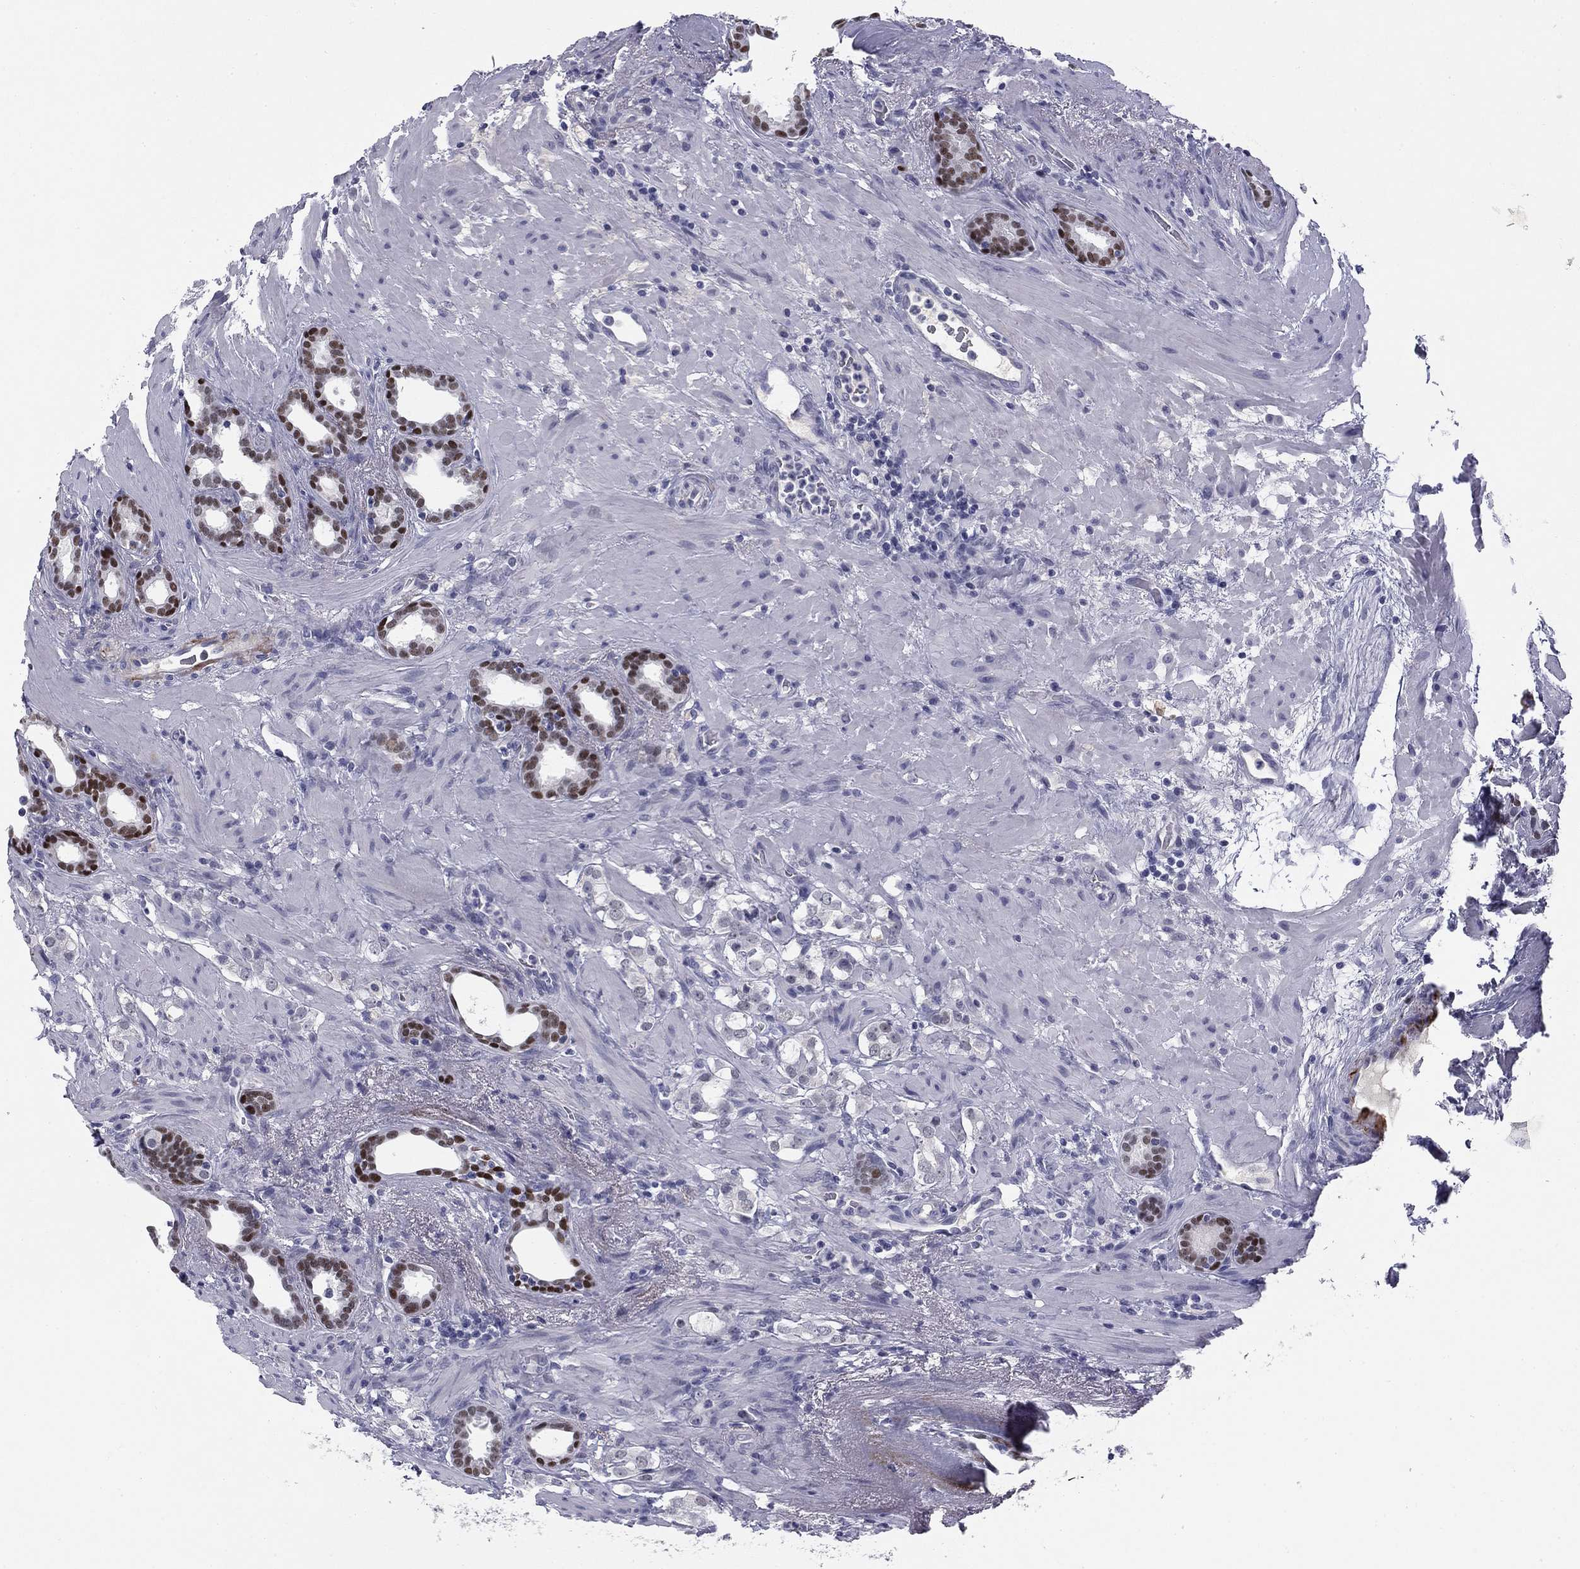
{"staining": {"intensity": "negative", "quantity": "none", "location": "none"}, "tissue": "prostate cancer", "cell_type": "Tumor cells", "image_type": "cancer", "snomed": [{"axis": "morphology", "description": "Adenocarcinoma, NOS"}, {"axis": "topography", "description": "Prostate"}], "caption": "DAB immunohistochemical staining of prostate adenocarcinoma displays no significant expression in tumor cells.", "gene": "TFAP2B", "patient": {"sex": "male", "age": 66}}